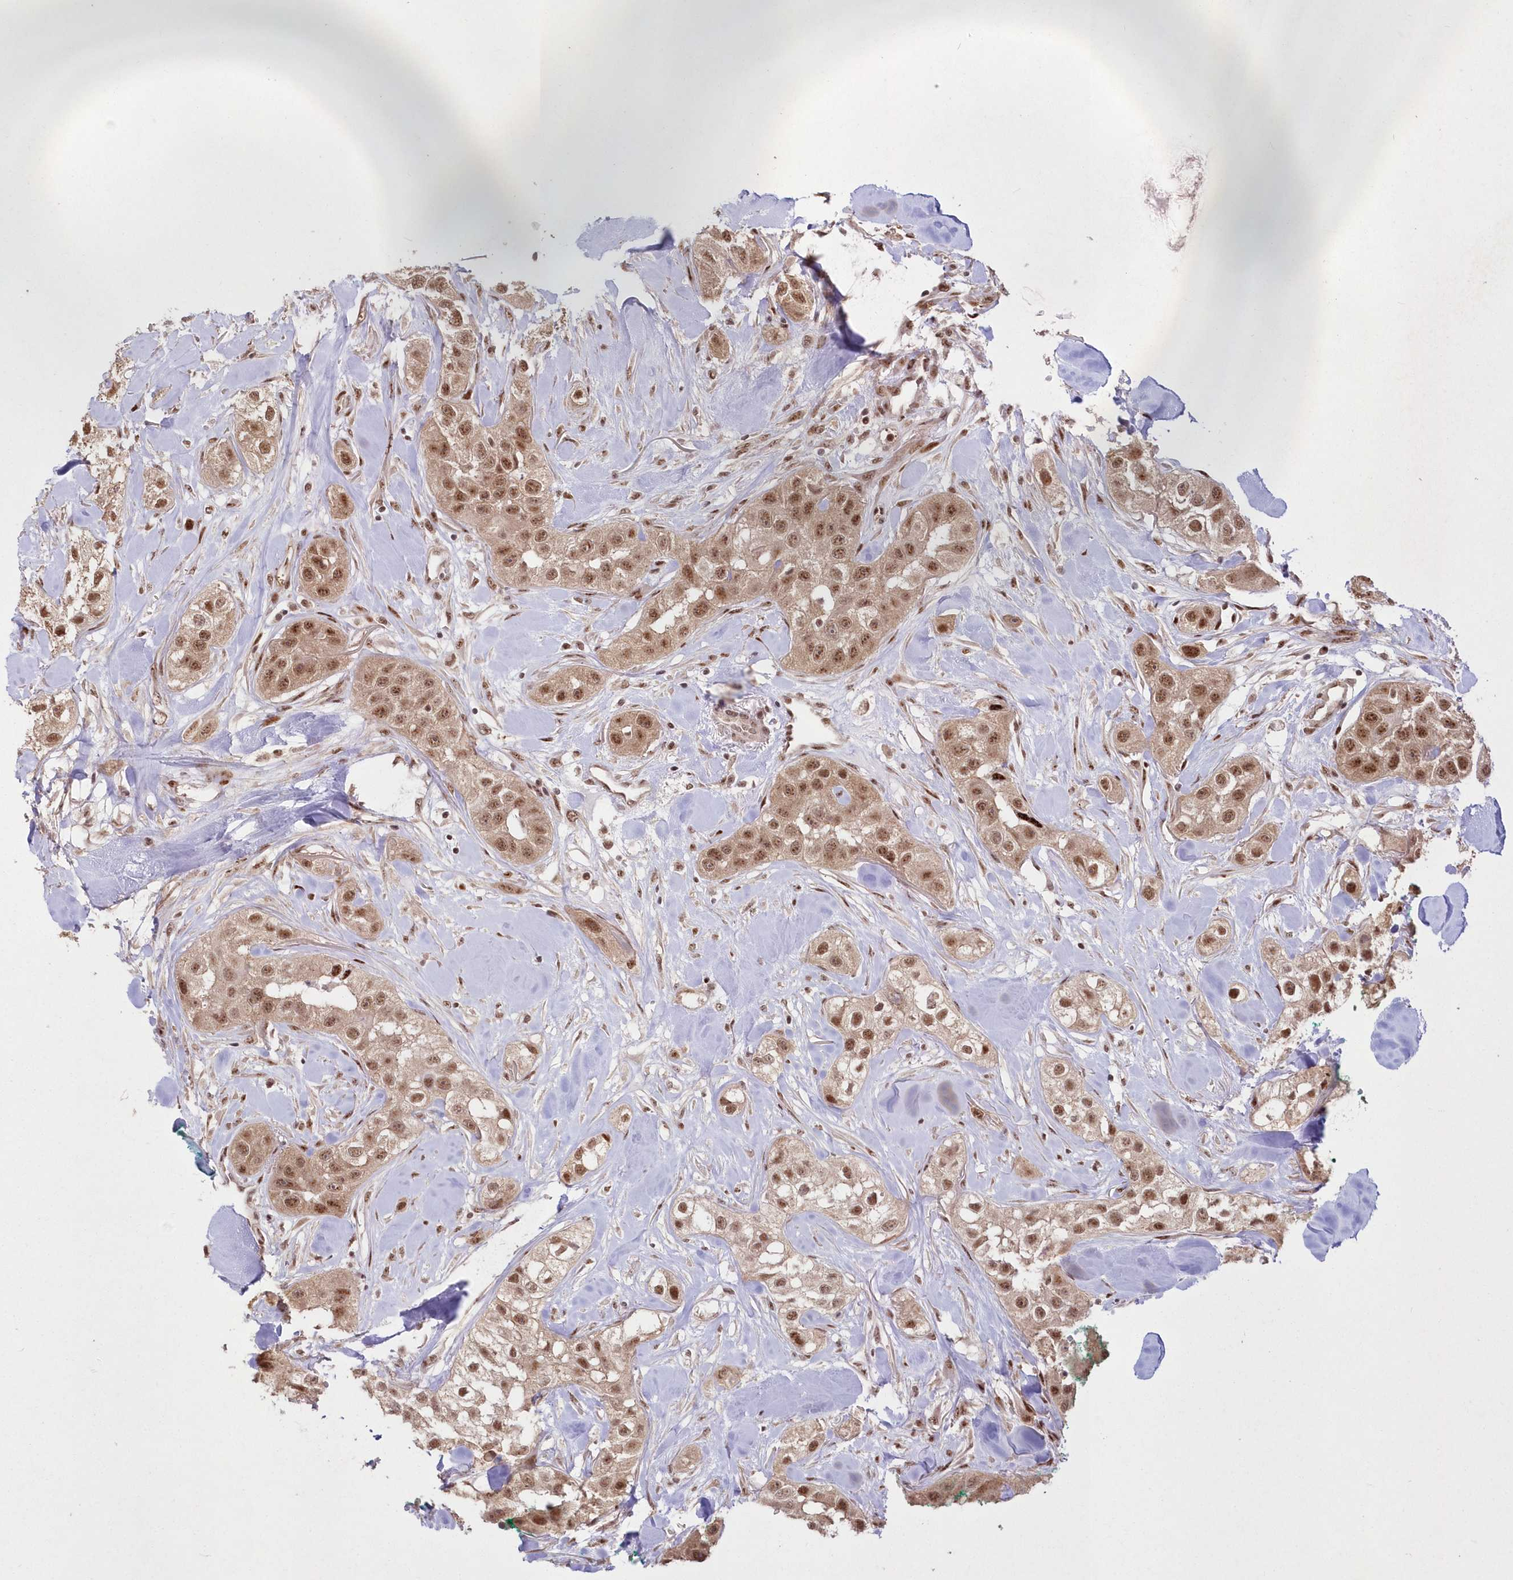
{"staining": {"intensity": "moderate", "quantity": ">75%", "location": "nuclear"}, "tissue": "head and neck cancer", "cell_type": "Tumor cells", "image_type": "cancer", "snomed": [{"axis": "morphology", "description": "Normal tissue, NOS"}, {"axis": "morphology", "description": "Squamous cell carcinoma, NOS"}, {"axis": "topography", "description": "Skeletal muscle"}, {"axis": "topography", "description": "Head-Neck"}], "caption": "Immunohistochemistry (IHC) image of neoplastic tissue: head and neck cancer (squamous cell carcinoma) stained using immunohistochemistry (IHC) reveals medium levels of moderate protein expression localized specifically in the nuclear of tumor cells, appearing as a nuclear brown color.", "gene": "WBP1L", "patient": {"sex": "male", "age": 51}}